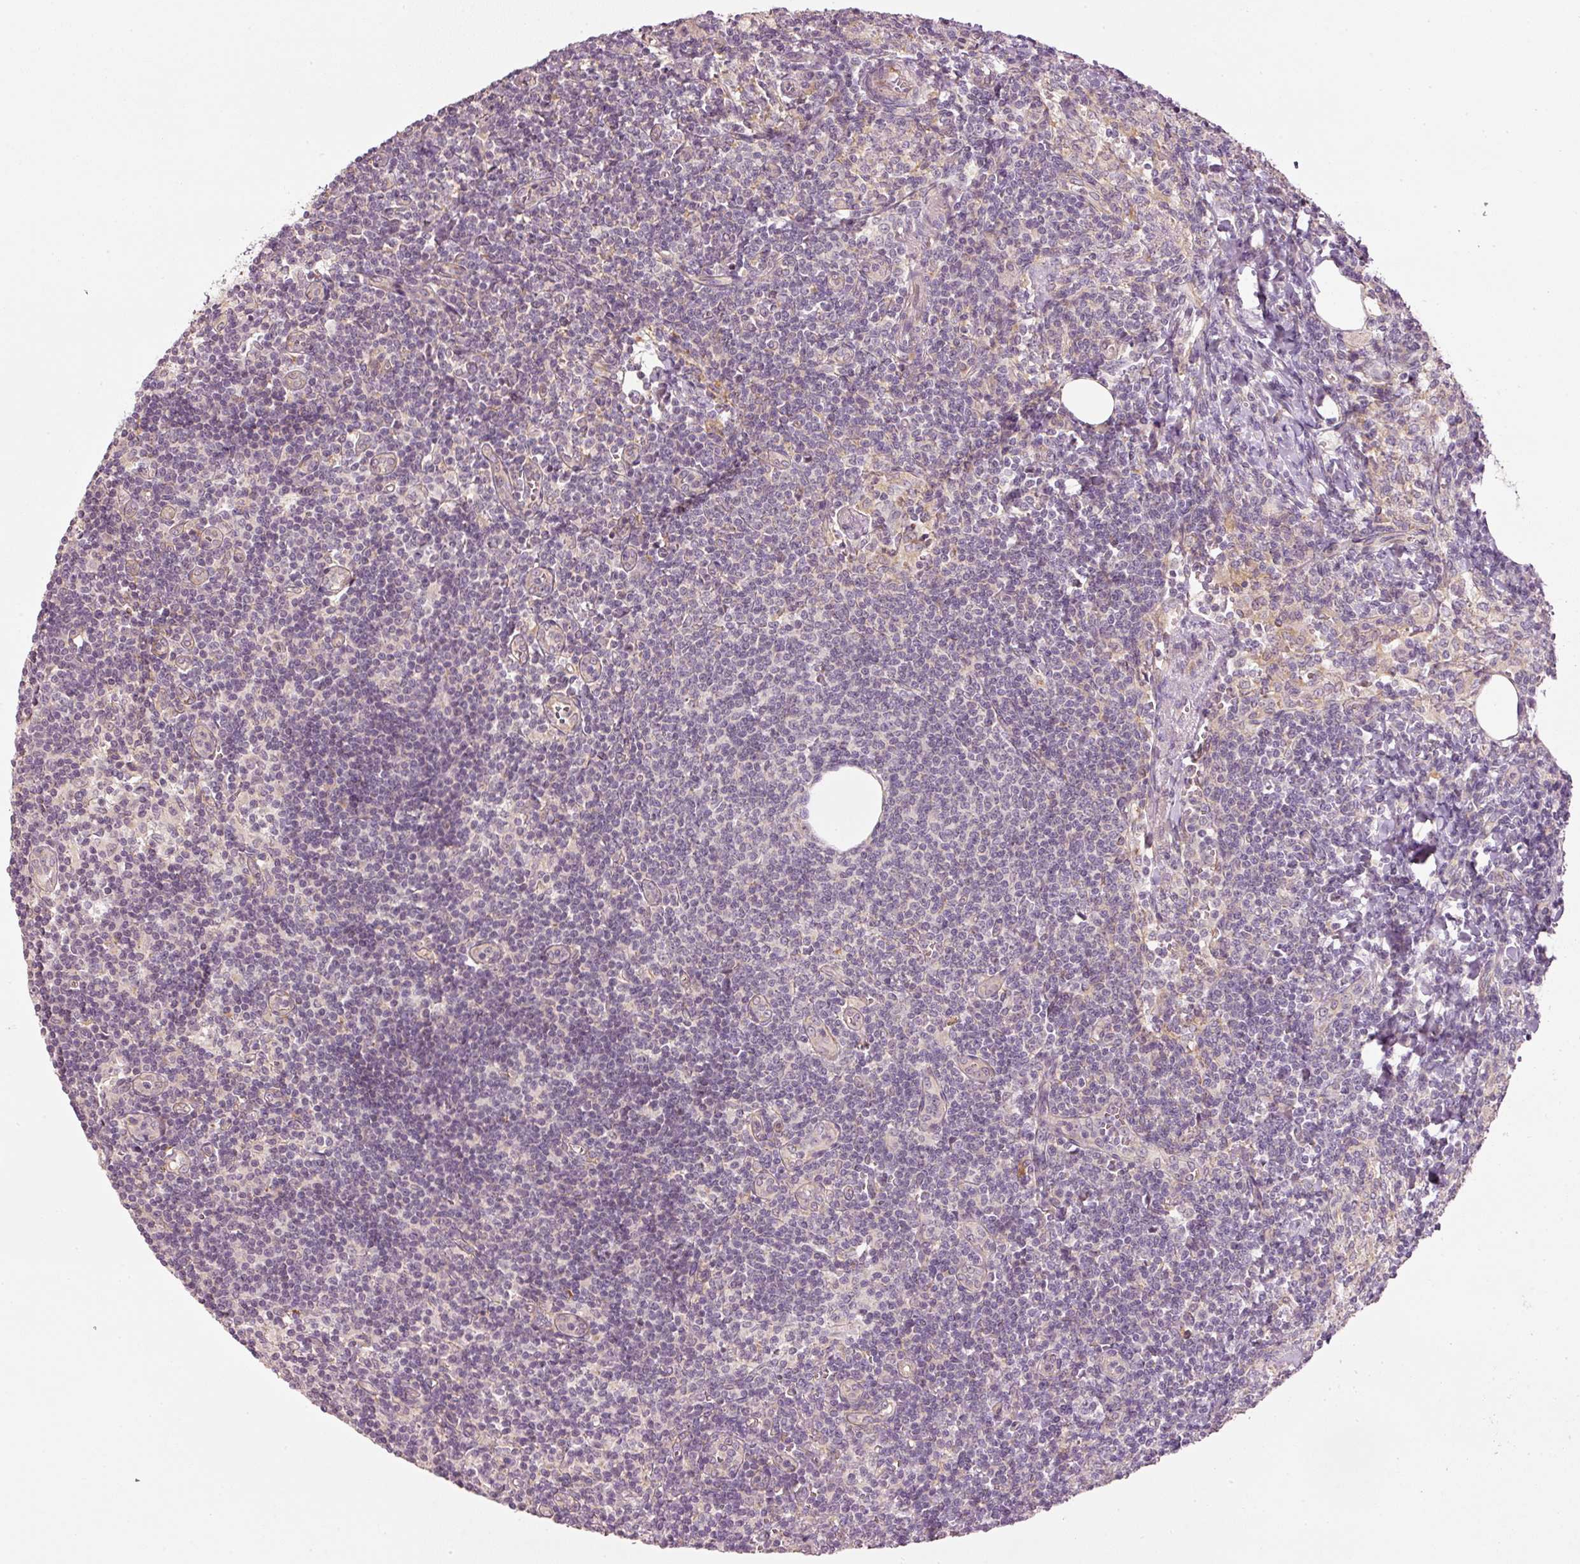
{"staining": {"intensity": "negative", "quantity": "none", "location": "none"}, "tissue": "lymph node", "cell_type": "Germinal center cells", "image_type": "normal", "snomed": [{"axis": "morphology", "description": "Normal tissue, NOS"}, {"axis": "topography", "description": "Lymph node"}], "caption": "IHC of unremarkable lymph node shows no positivity in germinal center cells.", "gene": "CDC20B", "patient": {"sex": "female", "age": 59}}